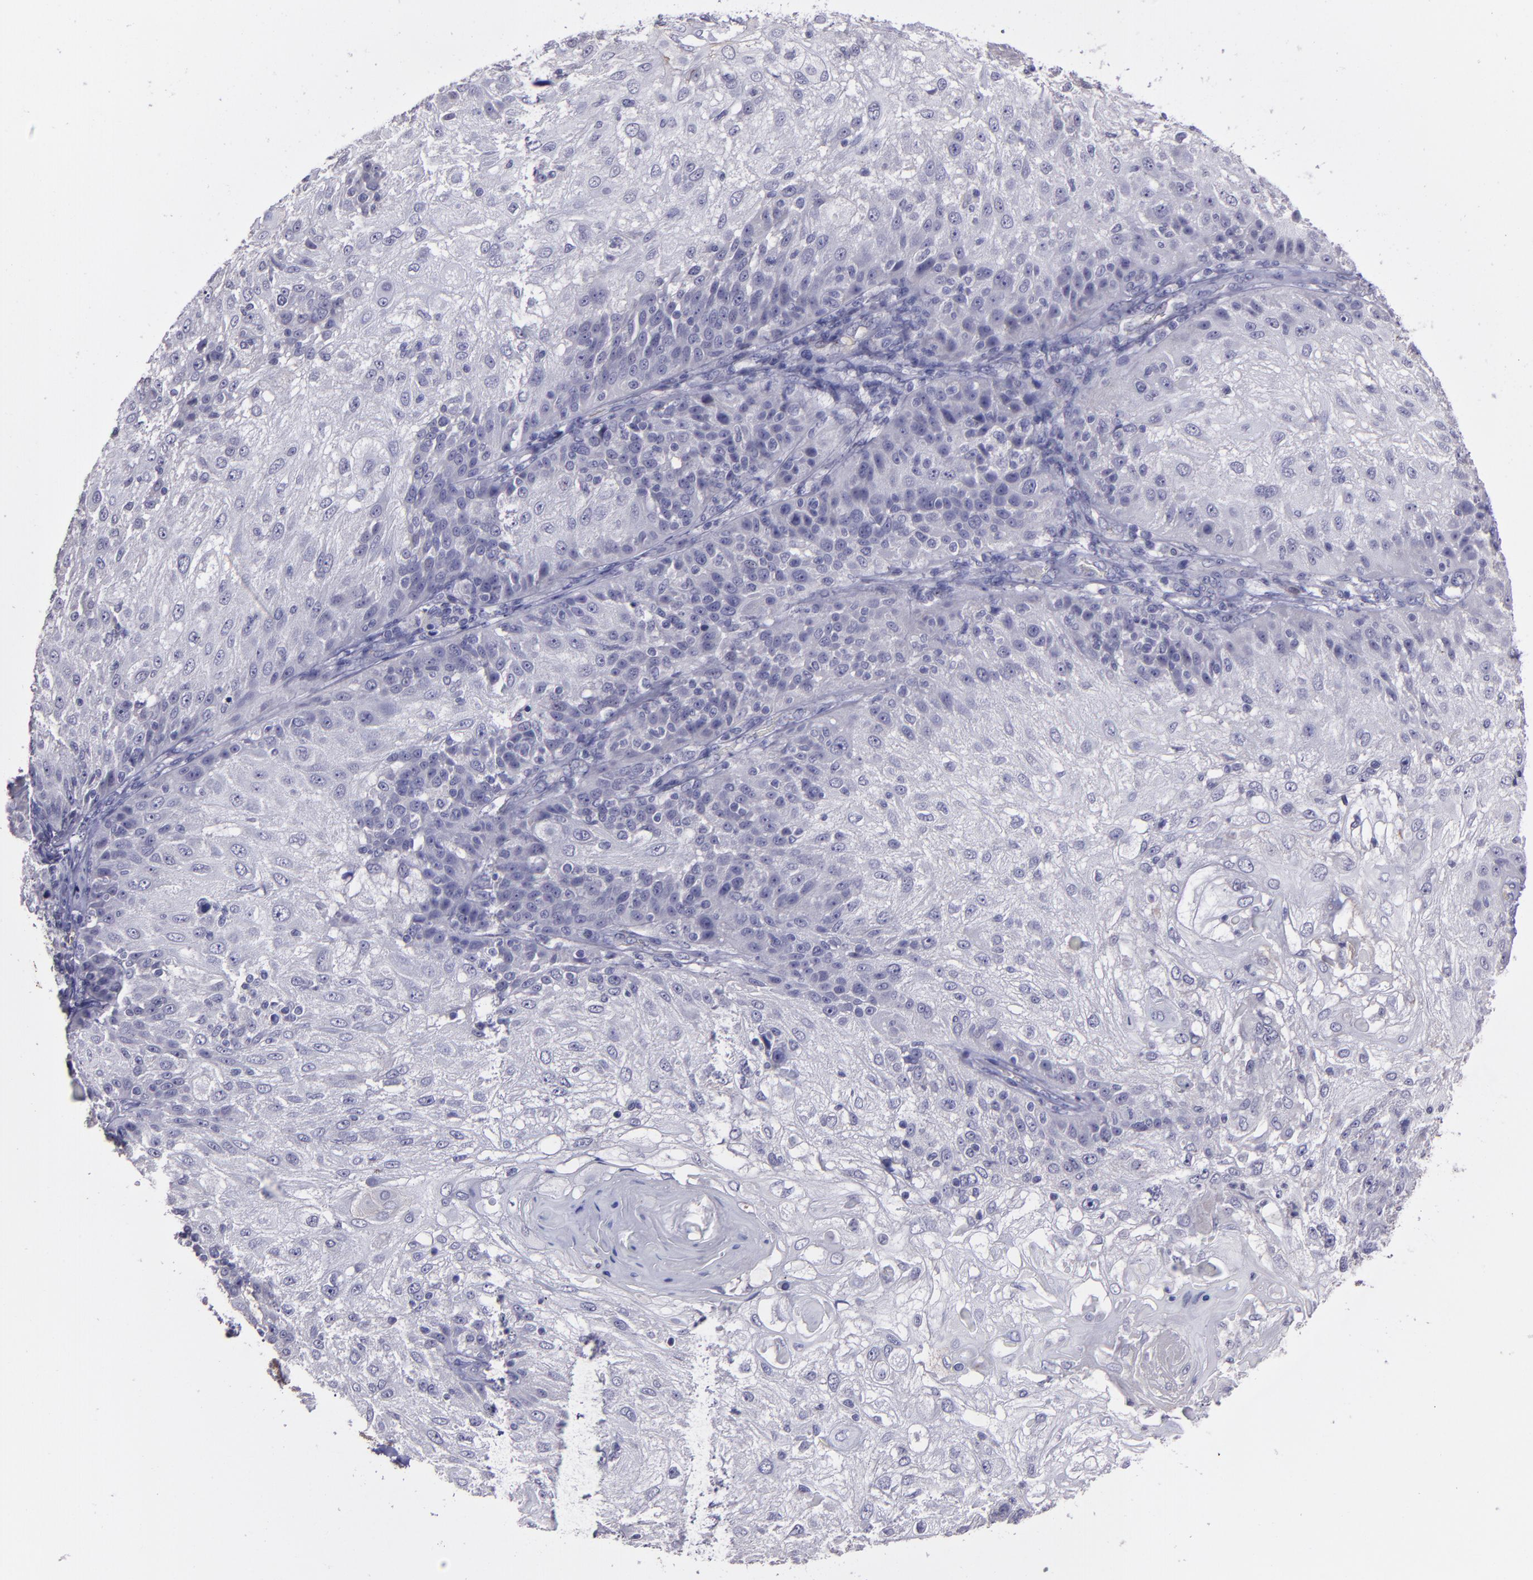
{"staining": {"intensity": "negative", "quantity": "none", "location": "none"}, "tissue": "skin cancer", "cell_type": "Tumor cells", "image_type": "cancer", "snomed": [{"axis": "morphology", "description": "Normal tissue, NOS"}, {"axis": "morphology", "description": "Squamous cell carcinoma, NOS"}, {"axis": "topography", "description": "Skin"}], "caption": "DAB immunohistochemical staining of squamous cell carcinoma (skin) displays no significant positivity in tumor cells.", "gene": "MASP1", "patient": {"sex": "female", "age": 83}}